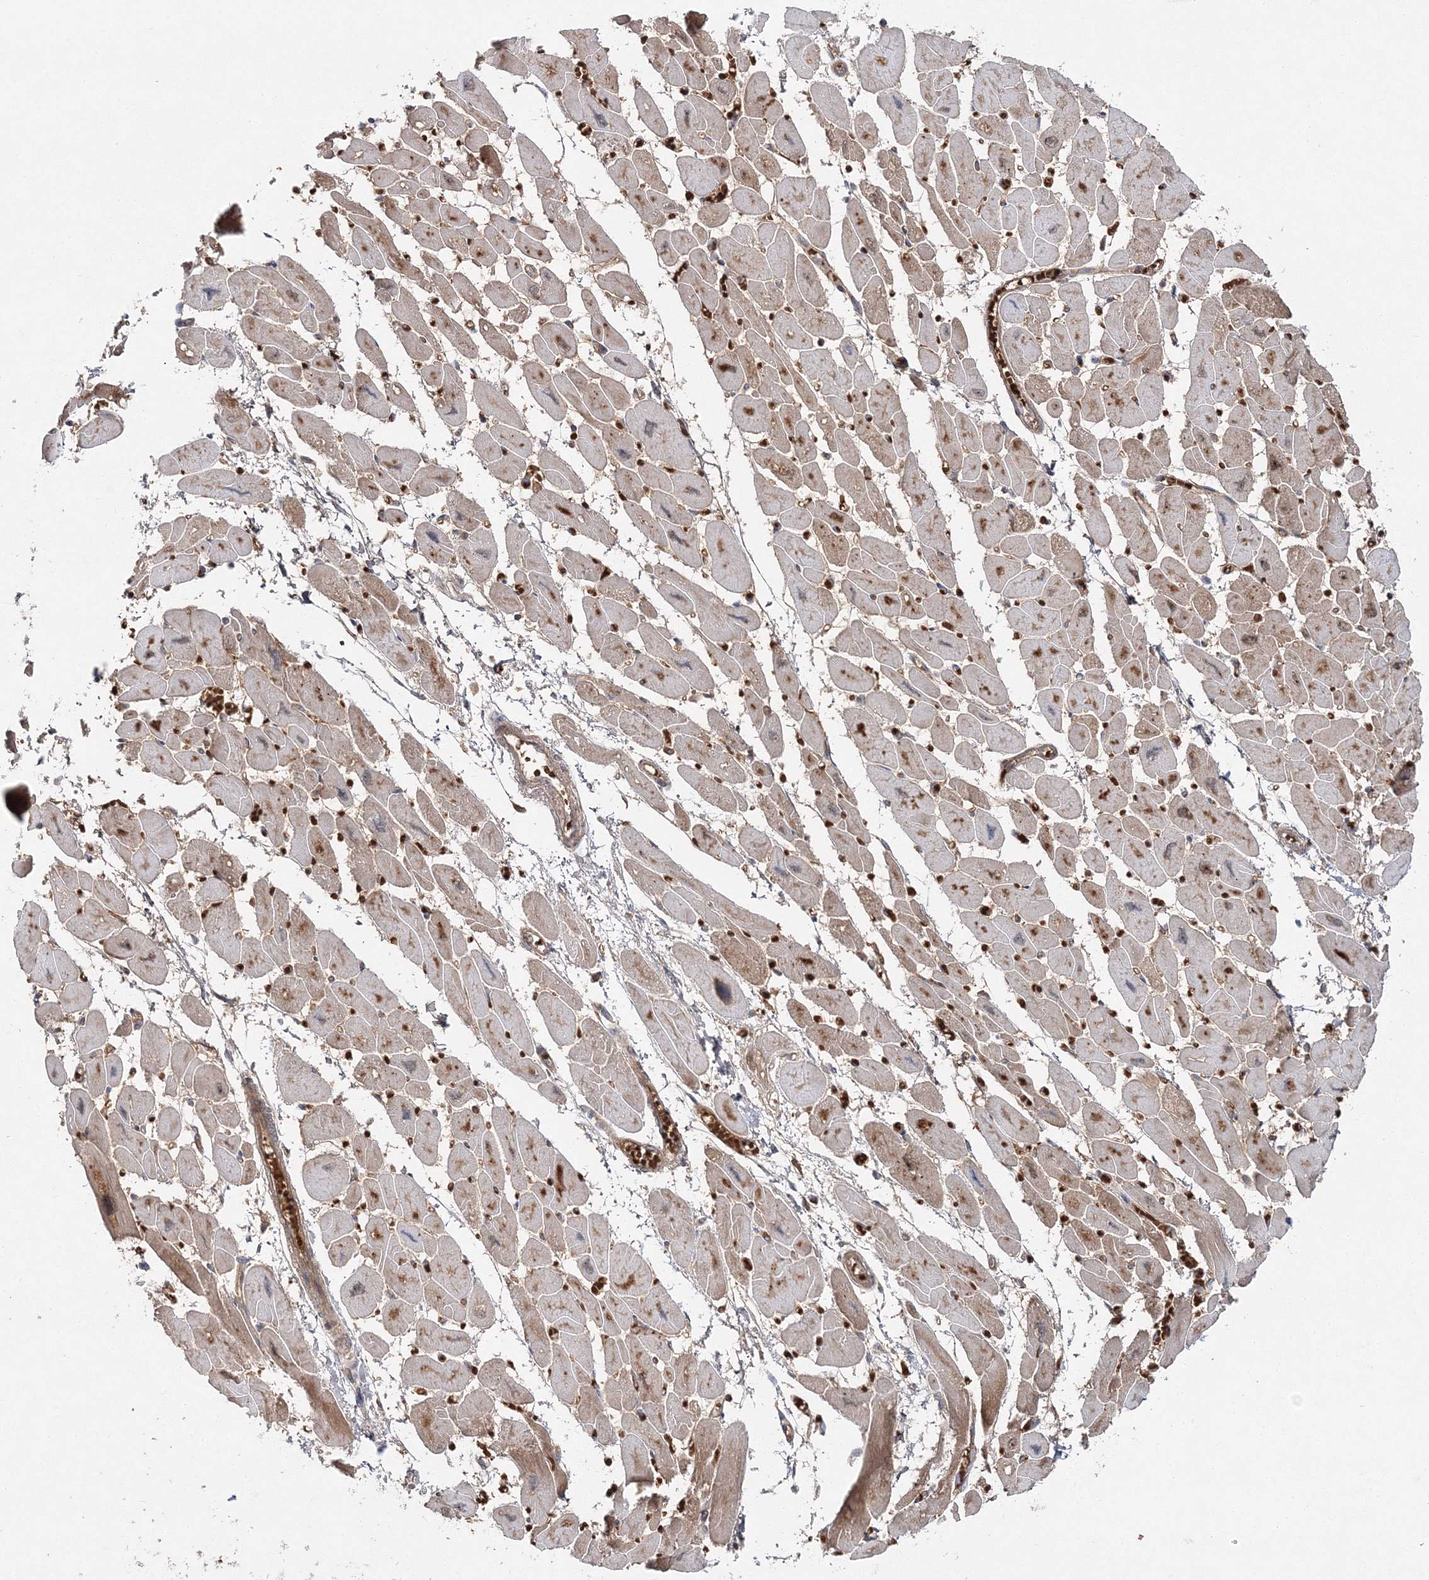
{"staining": {"intensity": "moderate", "quantity": "25%-75%", "location": "cytoplasmic/membranous"}, "tissue": "heart muscle", "cell_type": "Cardiomyocytes", "image_type": "normal", "snomed": [{"axis": "morphology", "description": "Normal tissue, NOS"}, {"axis": "topography", "description": "Heart"}], "caption": "This photomicrograph shows immunohistochemistry (IHC) staining of unremarkable heart muscle, with medium moderate cytoplasmic/membranous positivity in approximately 25%-75% of cardiomyocytes.", "gene": "PCBD2", "patient": {"sex": "female", "age": 54}}